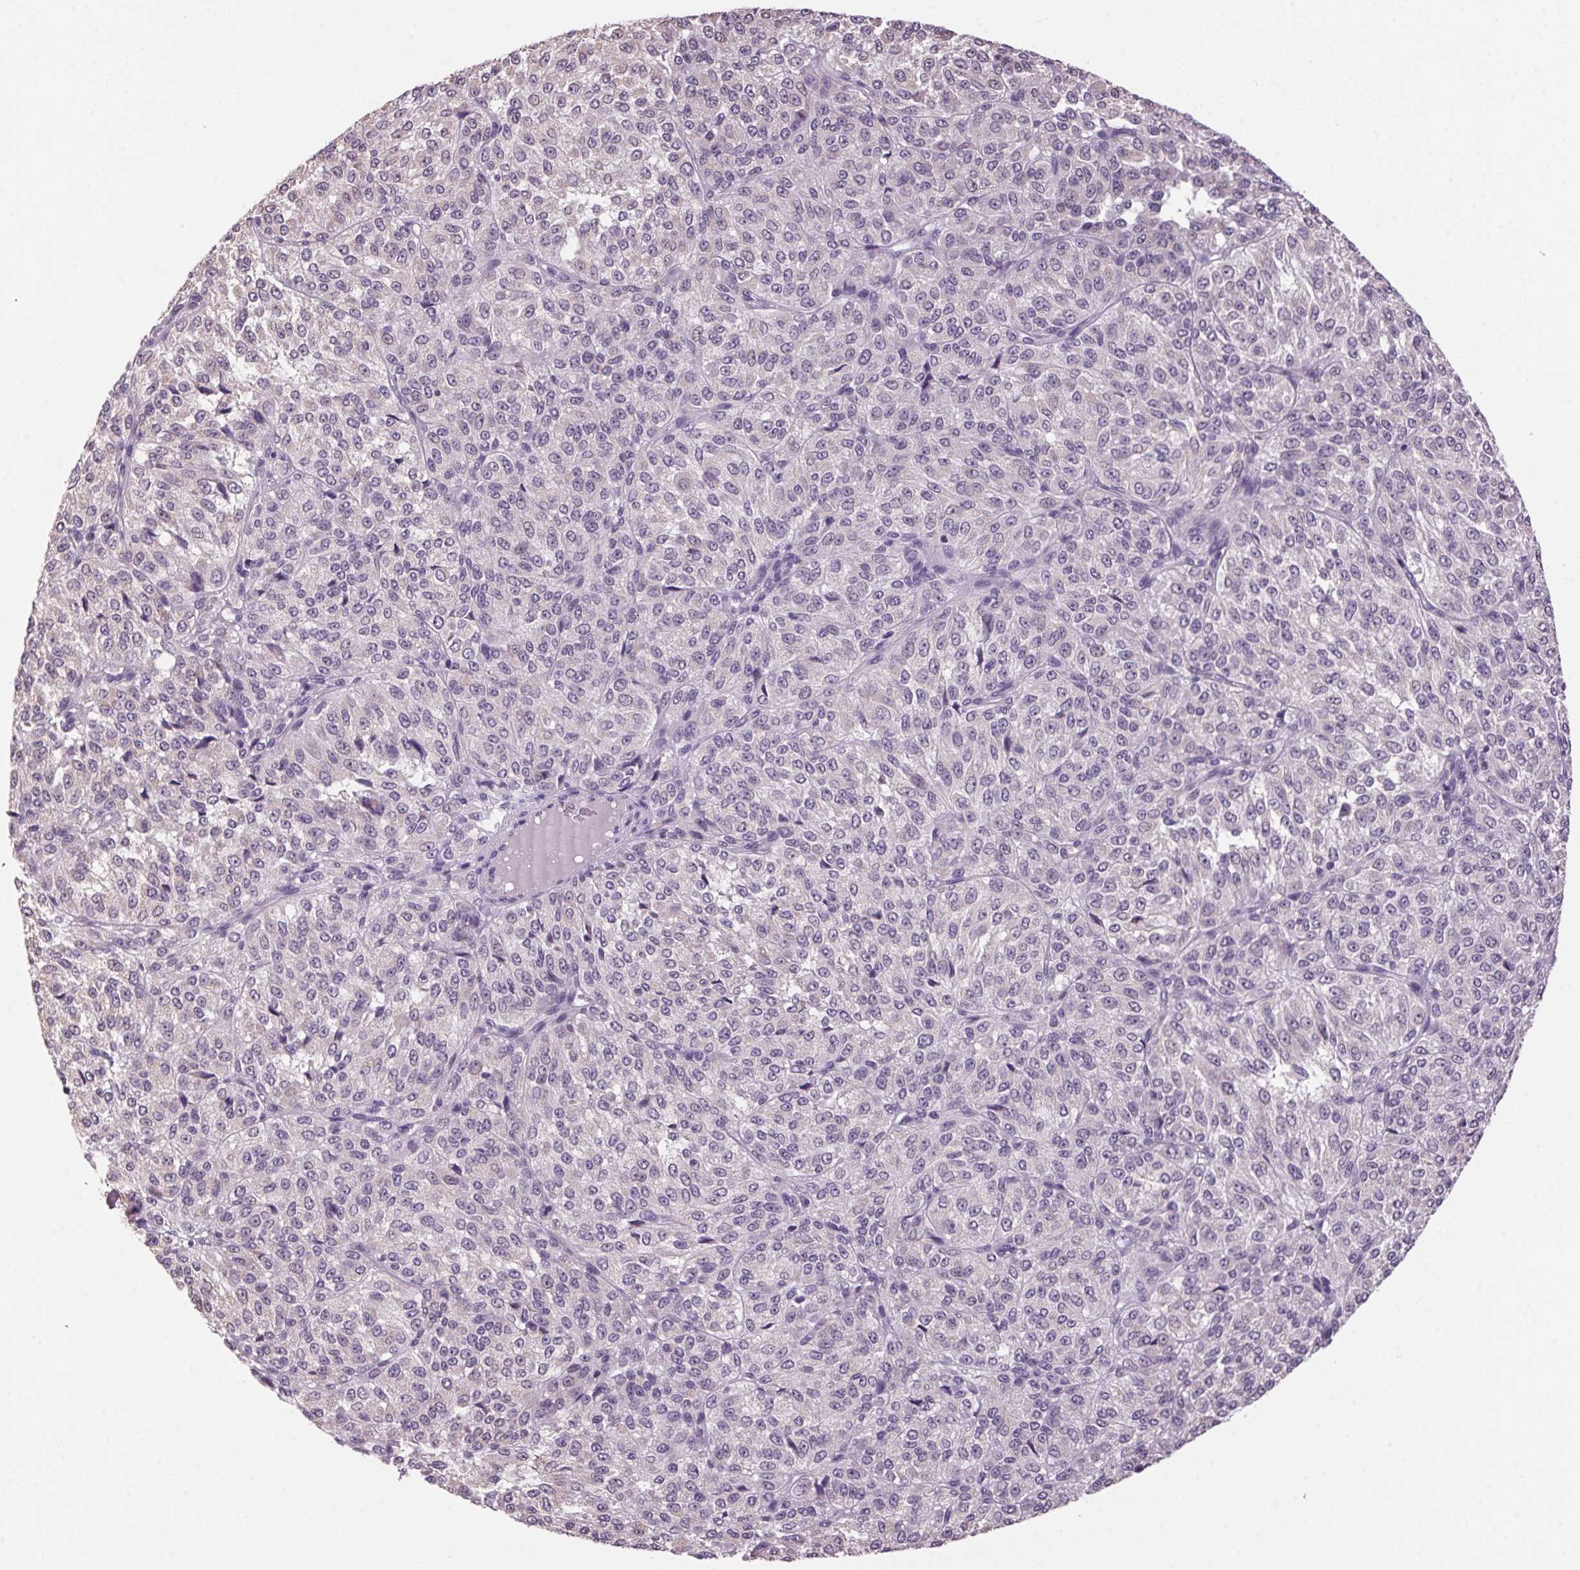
{"staining": {"intensity": "negative", "quantity": "none", "location": "none"}, "tissue": "melanoma", "cell_type": "Tumor cells", "image_type": "cancer", "snomed": [{"axis": "morphology", "description": "Malignant melanoma, Metastatic site"}, {"axis": "topography", "description": "Brain"}], "caption": "The histopathology image demonstrates no significant positivity in tumor cells of melanoma.", "gene": "VWA3B", "patient": {"sex": "female", "age": 56}}